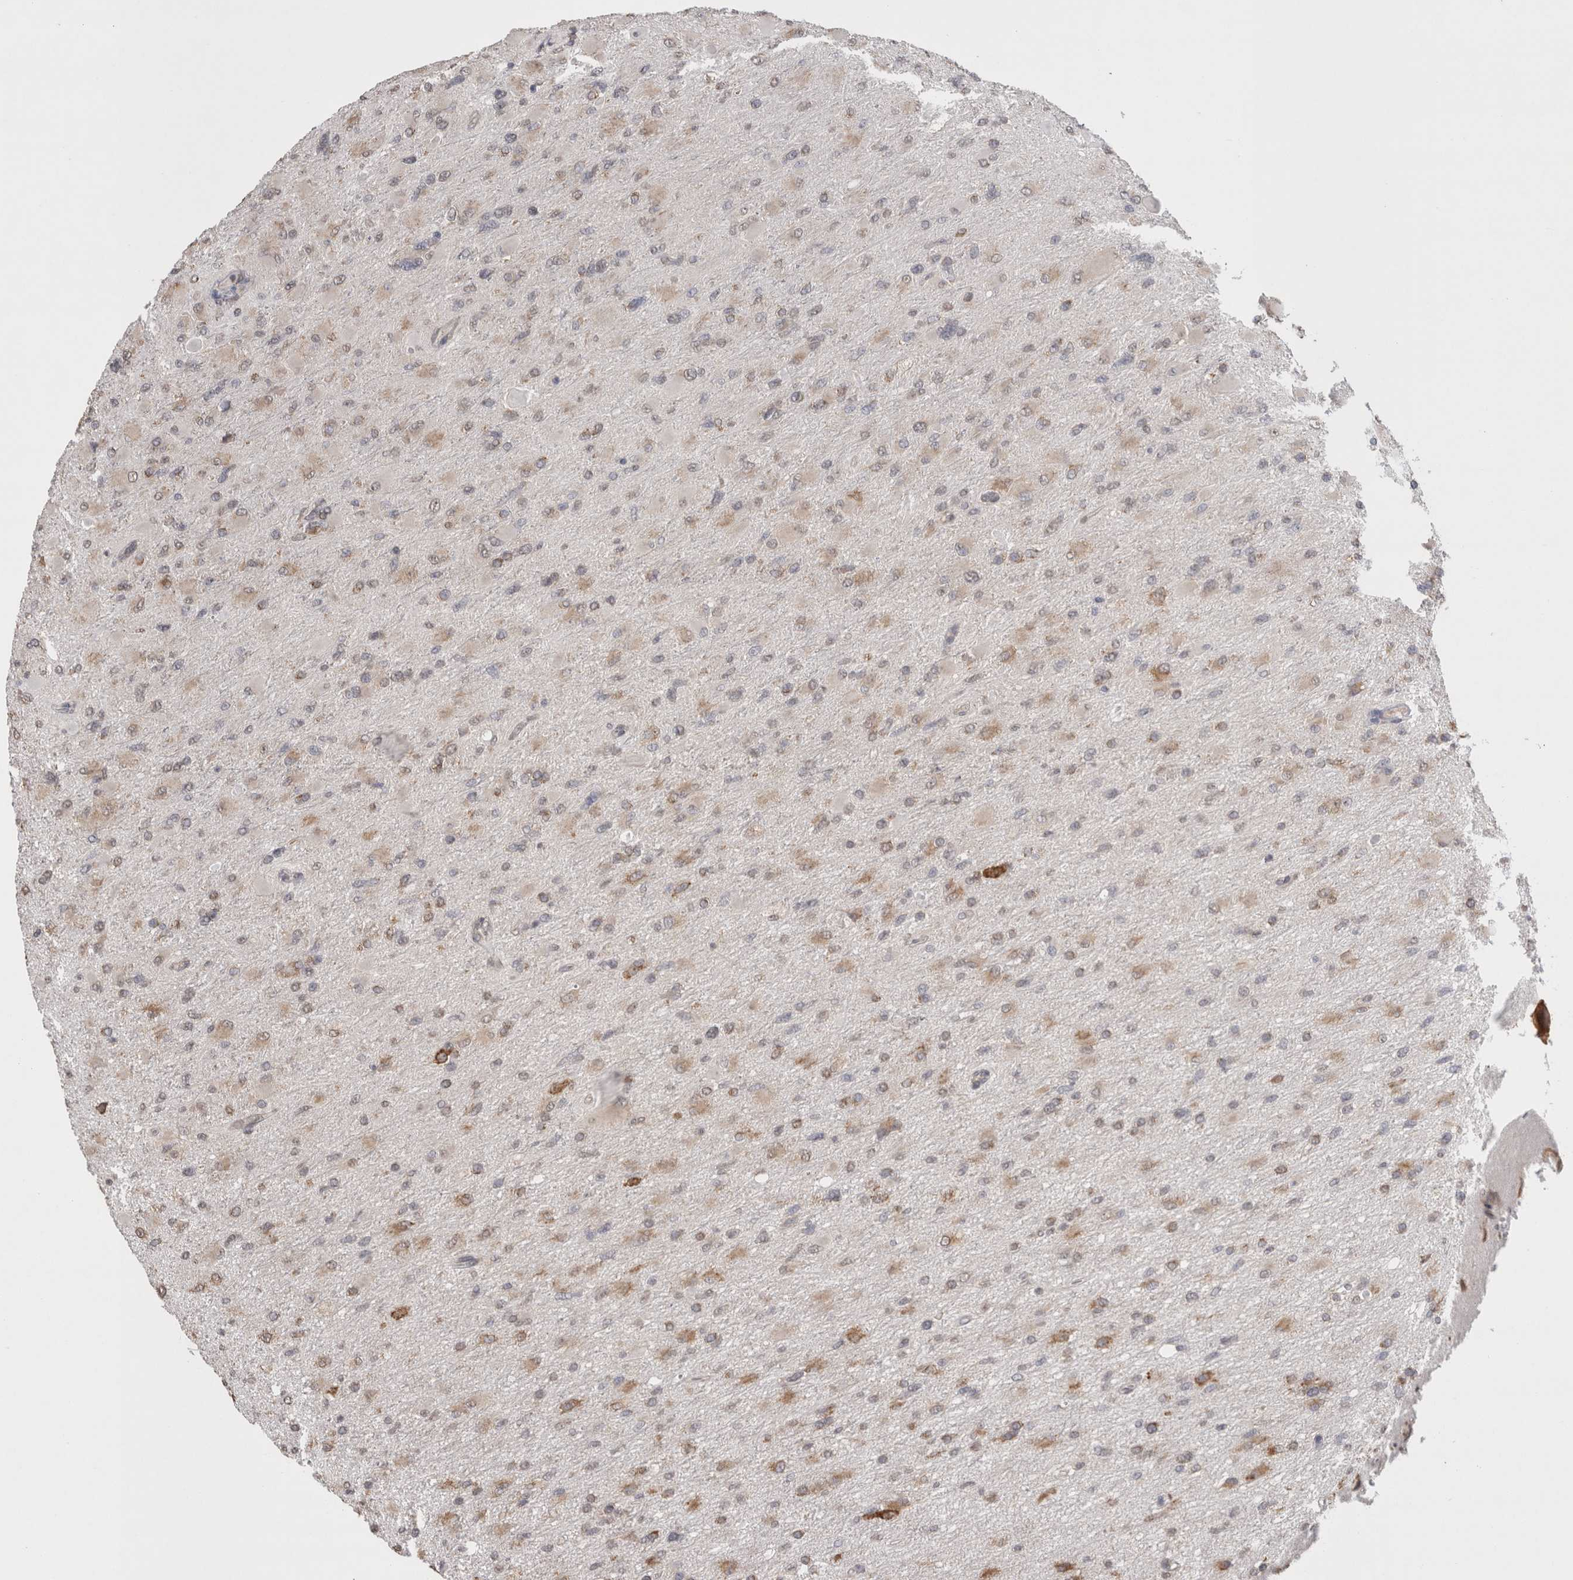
{"staining": {"intensity": "weak", "quantity": ">75%", "location": "cytoplasmic/membranous"}, "tissue": "glioma", "cell_type": "Tumor cells", "image_type": "cancer", "snomed": [{"axis": "morphology", "description": "Glioma, malignant, High grade"}, {"axis": "topography", "description": "Cerebral cortex"}], "caption": "IHC micrograph of neoplastic tissue: human malignant glioma (high-grade) stained using IHC reveals low levels of weak protein expression localized specifically in the cytoplasmic/membranous of tumor cells, appearing as a cytoplasmic/membranous brown color.", "gene": "NOMO1", "patient": {"sex": "female", "age": 36}}